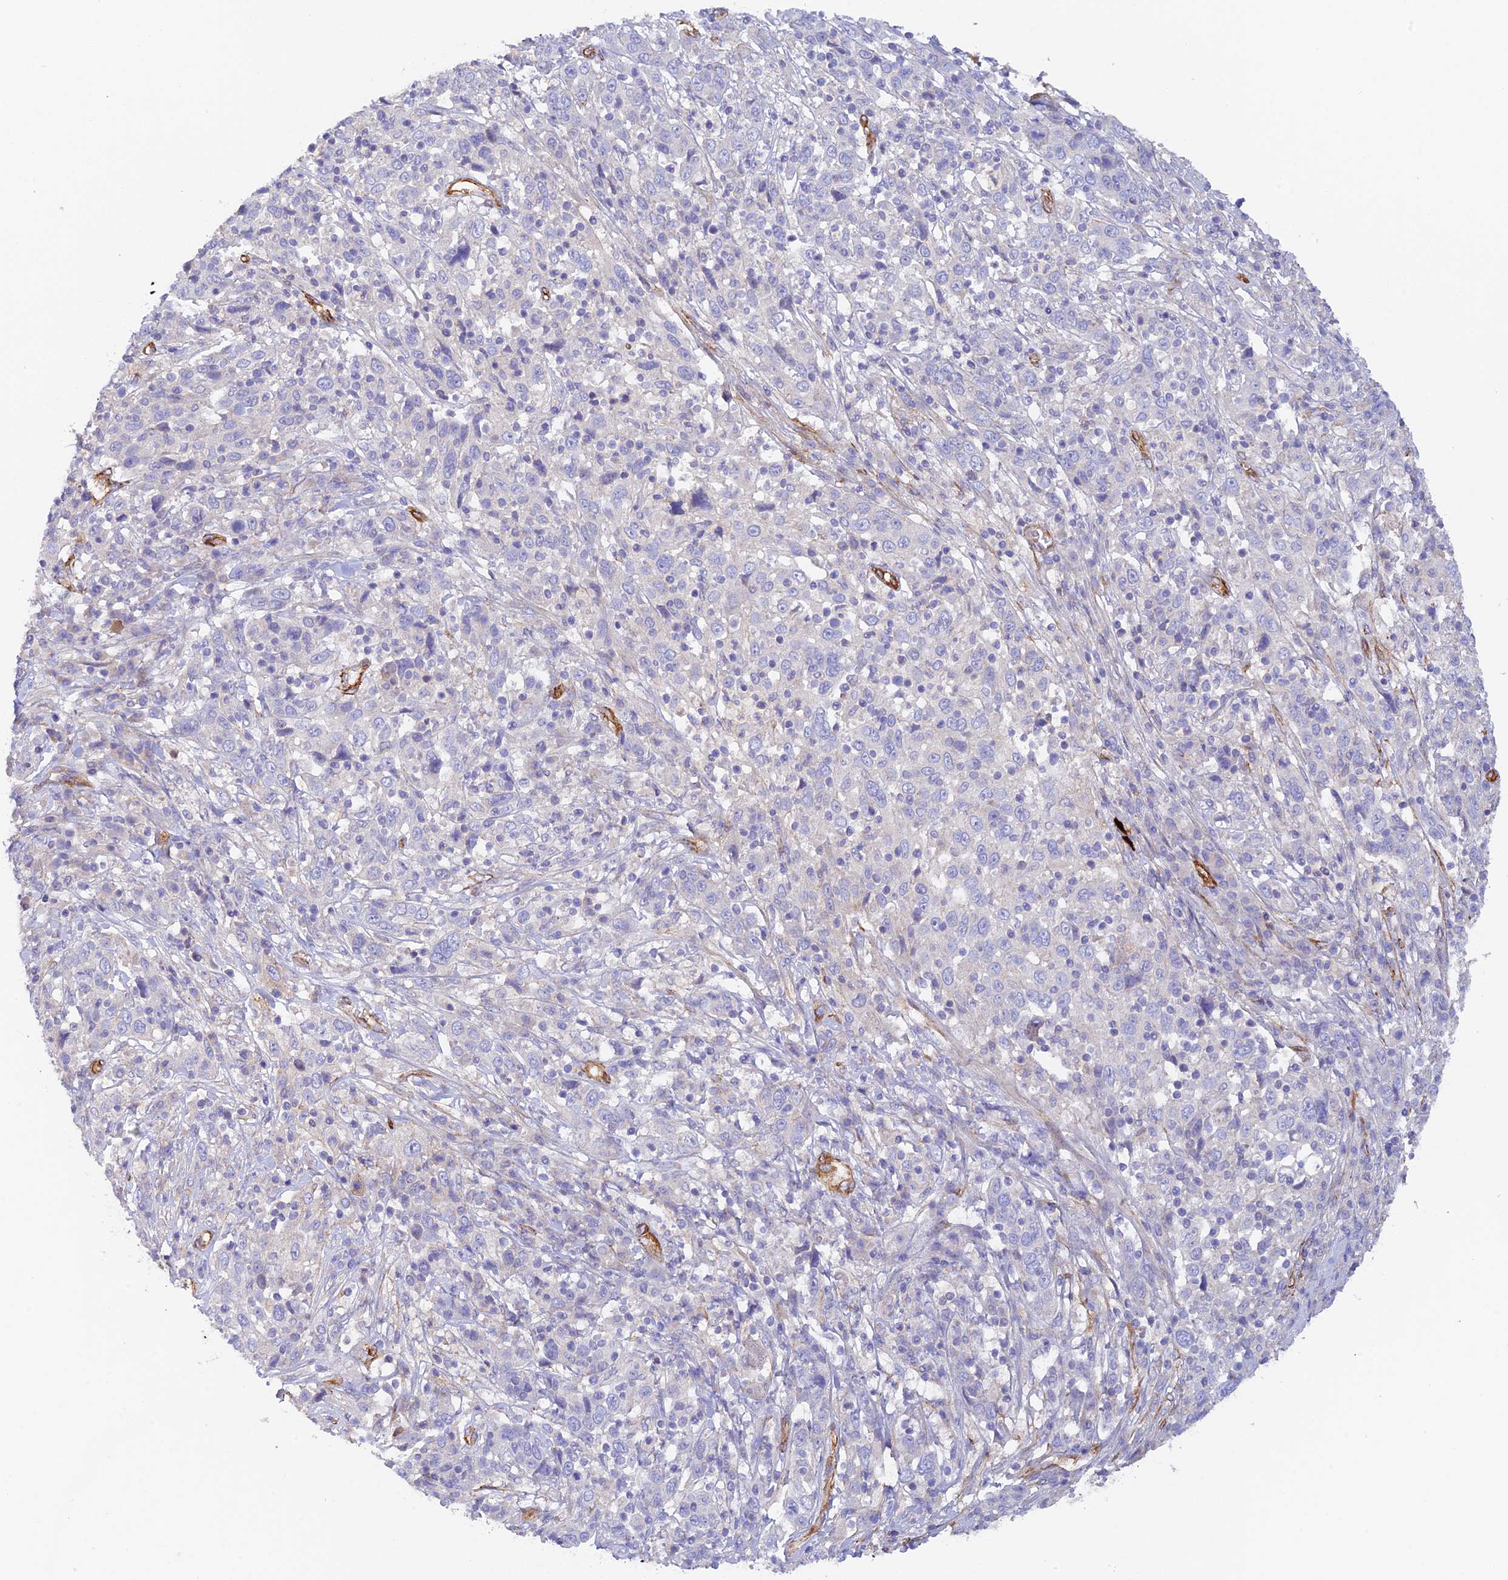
{"staining": {"intensity": "negative", "quantity": "none", "location": "none"}, "tissue": "cervical cancer", "cell_type": "Tumor cells", "image_type": "cancer", "snomed": [{"axis": "morphology", "description": "Squamous cell carcinoma, NOS"}, {"axis": "topography", "description": "Cervix"}], "caption": "Human cervical cancer stained for a protein using immunohistochemistry reveals no expression in tumor cells.", "gene": "MYO9A", "patient": {"sex": "female", "age": 46}}